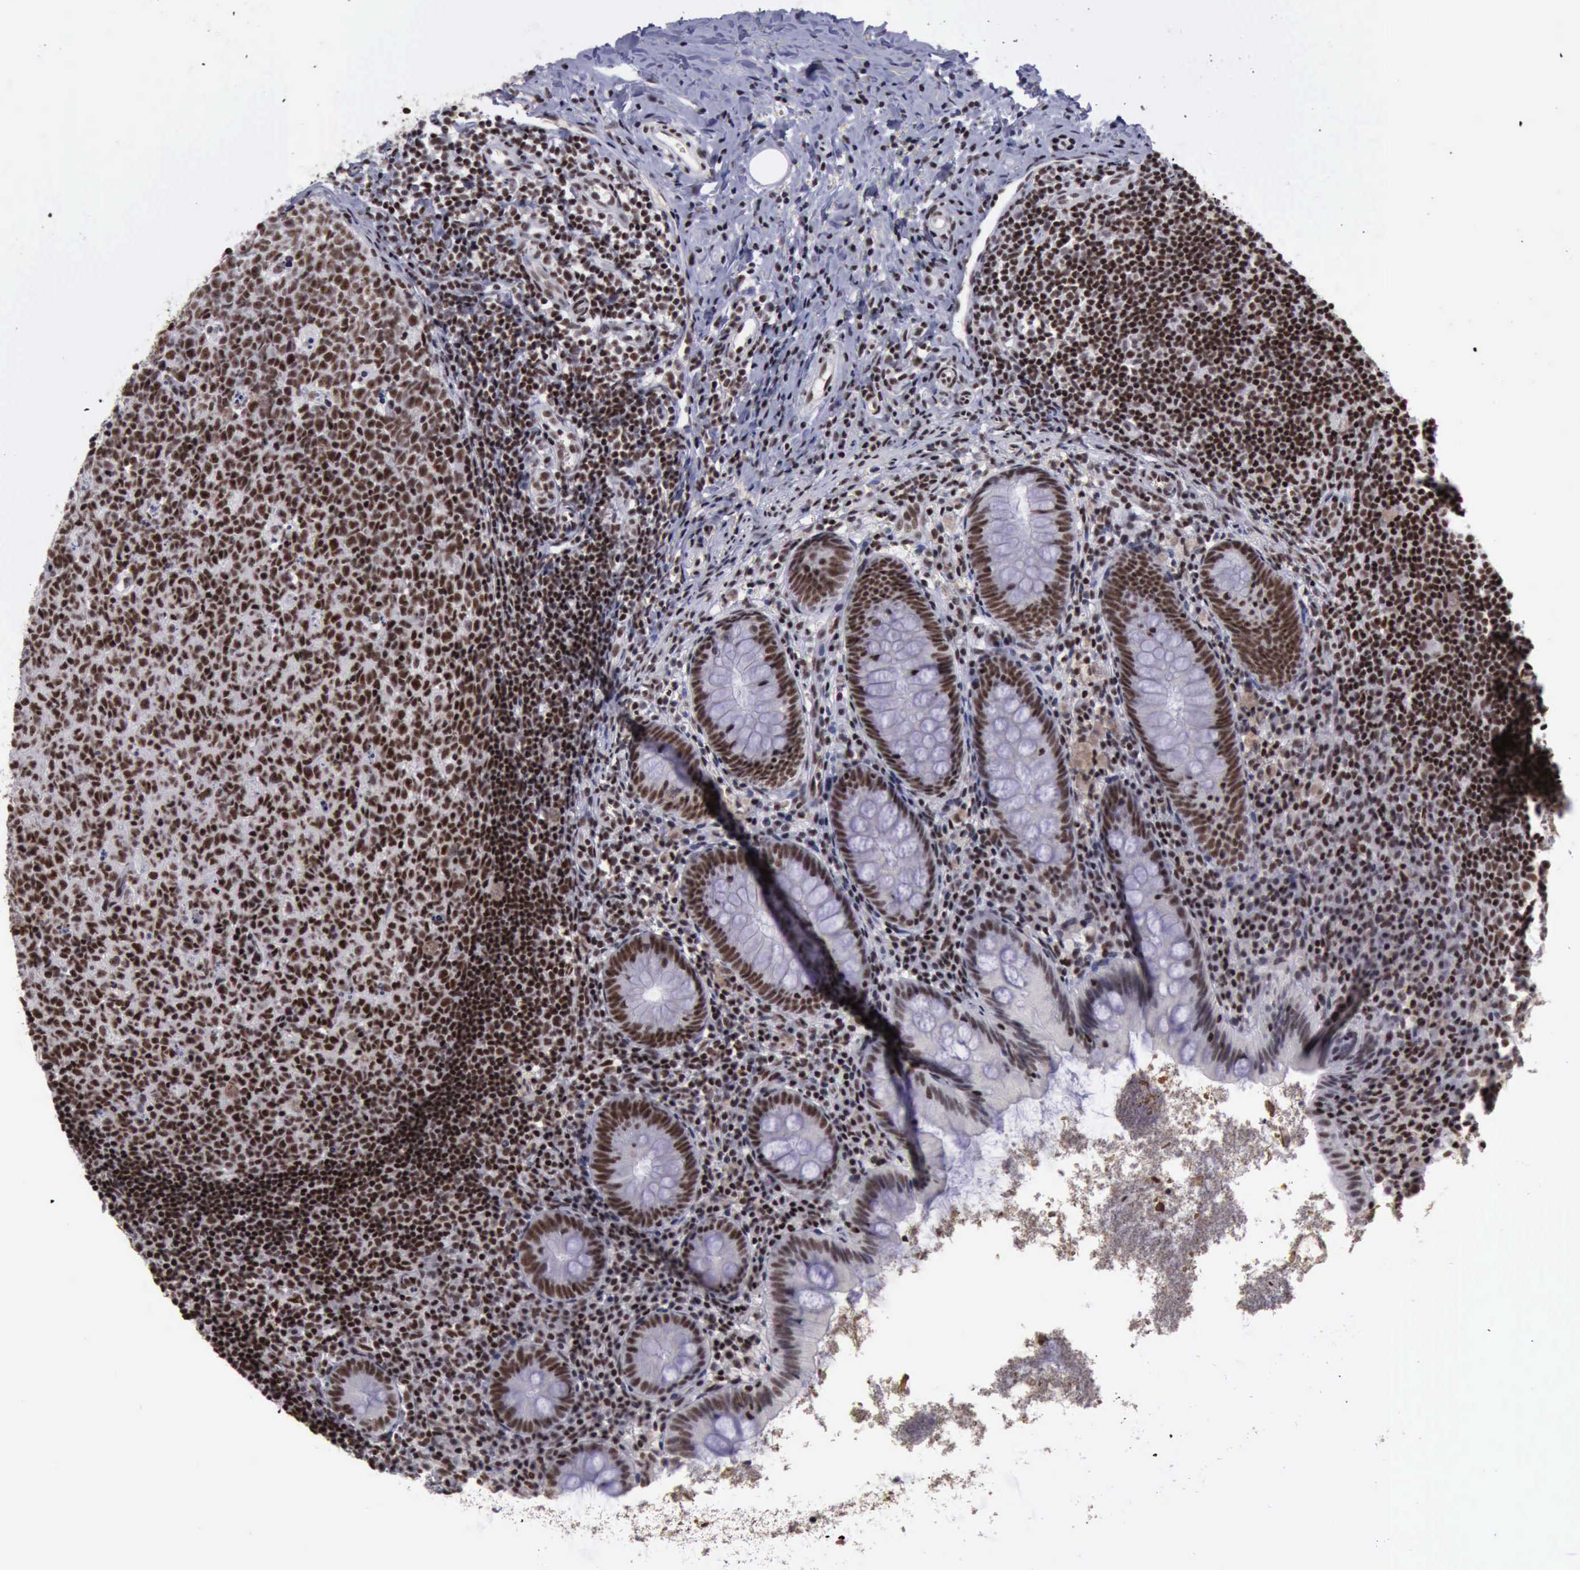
{"staining": {"intensity": "strong", "quantity": ">75%", "location": "nuclear"}, "tissue": "appendix", "cell_type": "Glandular cells", "image_type": "normal", "snomed": [{"axis": "morphology", "description": "Normal tissue, NOS"}, {"axis": "topography", "description": "Appendix"}], "caption": "Glandular cells reveal high levels of strong nuclear staining in about >75% of cells in normal human appendix.", "gene": "YY1", "patient": {"sex": "female", "age": 9}}